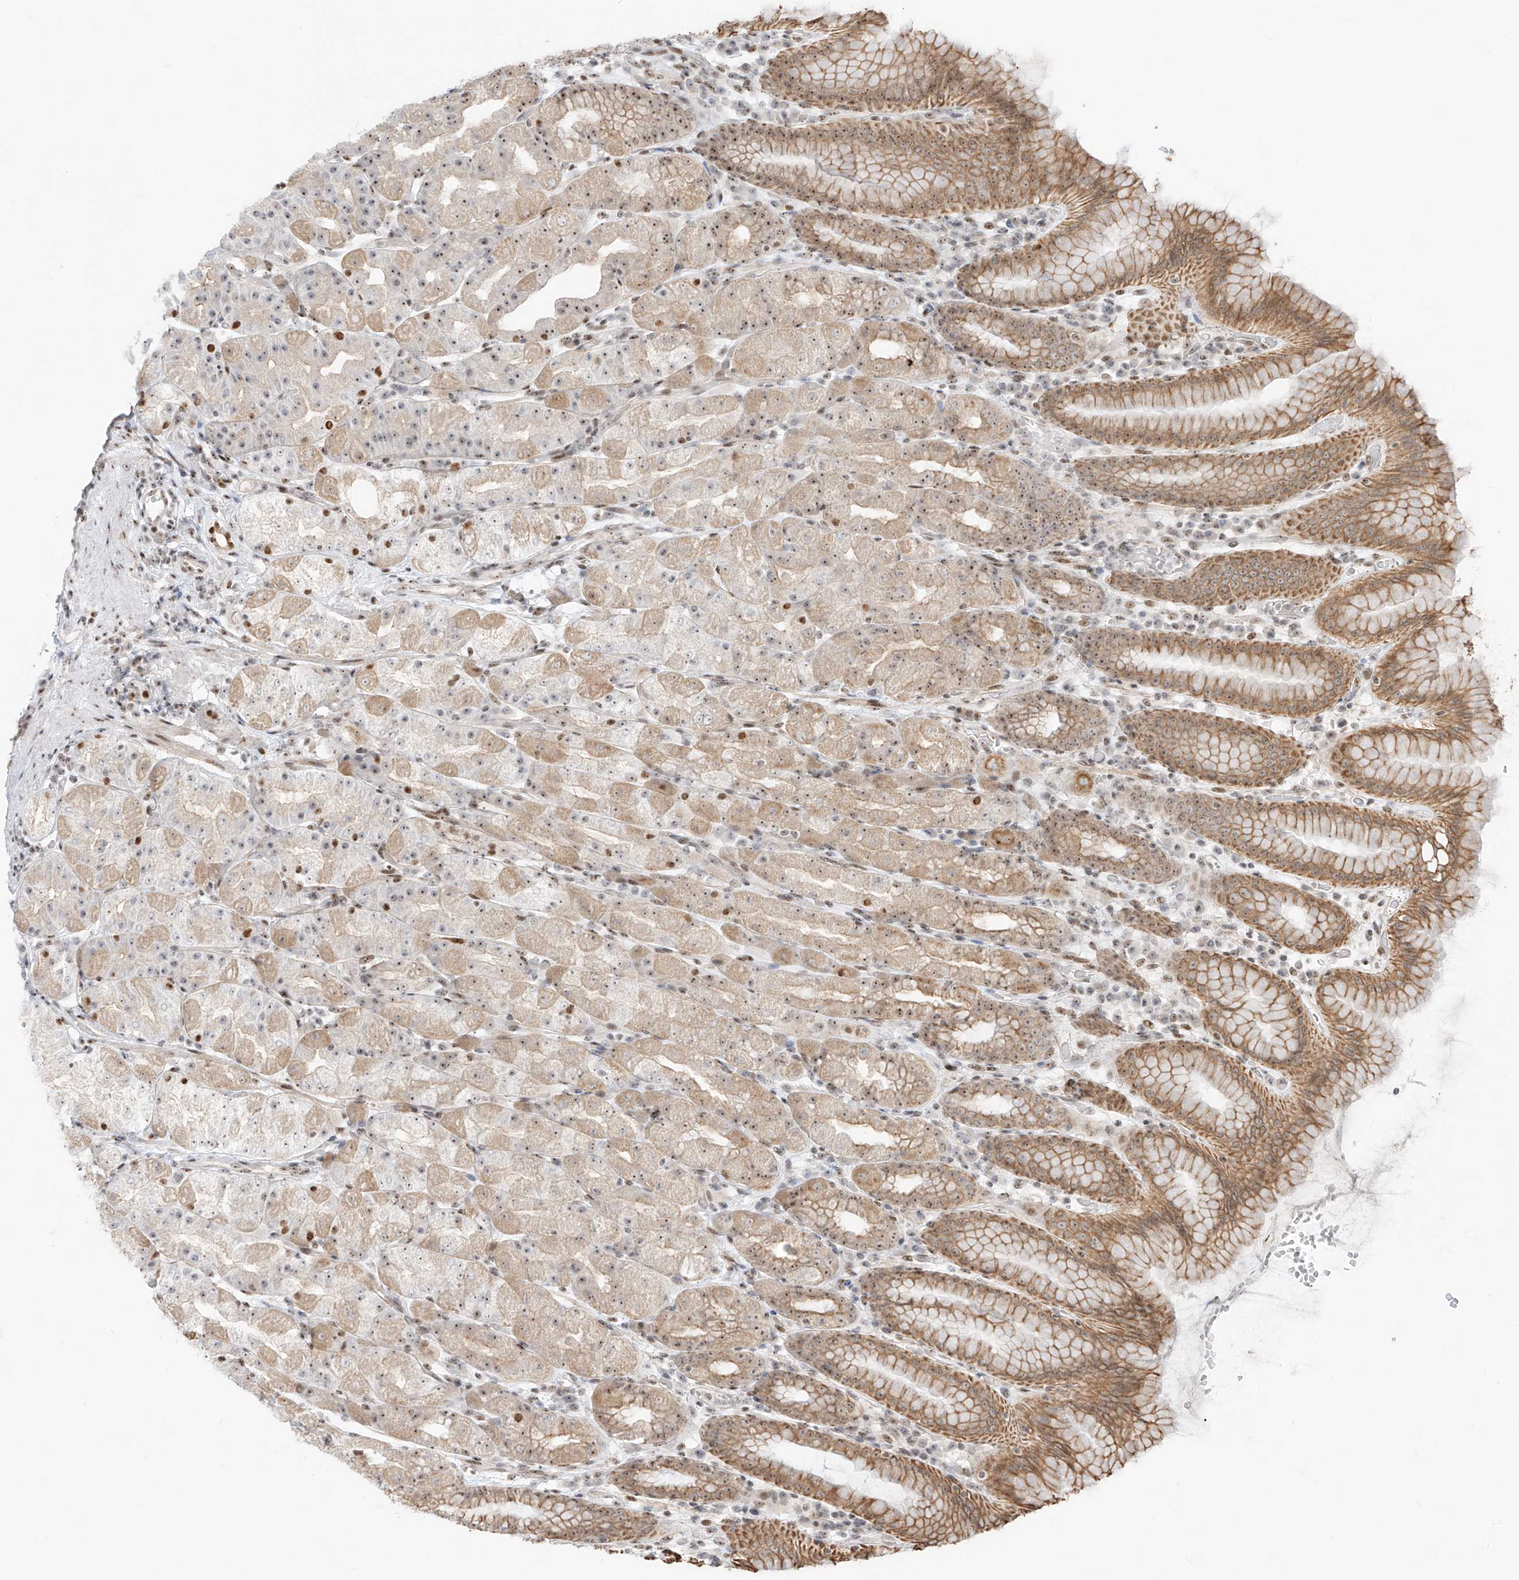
{"staining": {"intensity": "moderate", "quantity": ">75%", "location": "cytoplasmic/membranous,nuclear"}, "tissue": "stomach", "cell_type": "Glandular cells", "image_type": "normal", "snomed": [{"axis": "morphology", "description": "Normal tissue, NOS"}, {"axis": "topography", "description": "Stomach, upper"}], "caption": "This is a photomicrograph of immunohistochemistry staining of unremarkable stomach, which shows moderate expression in the cytoplasmic/membranous,nuclear of glandular cells.", "gene": "ZNF512", "patient": {"sex": "male", "age": 68}}